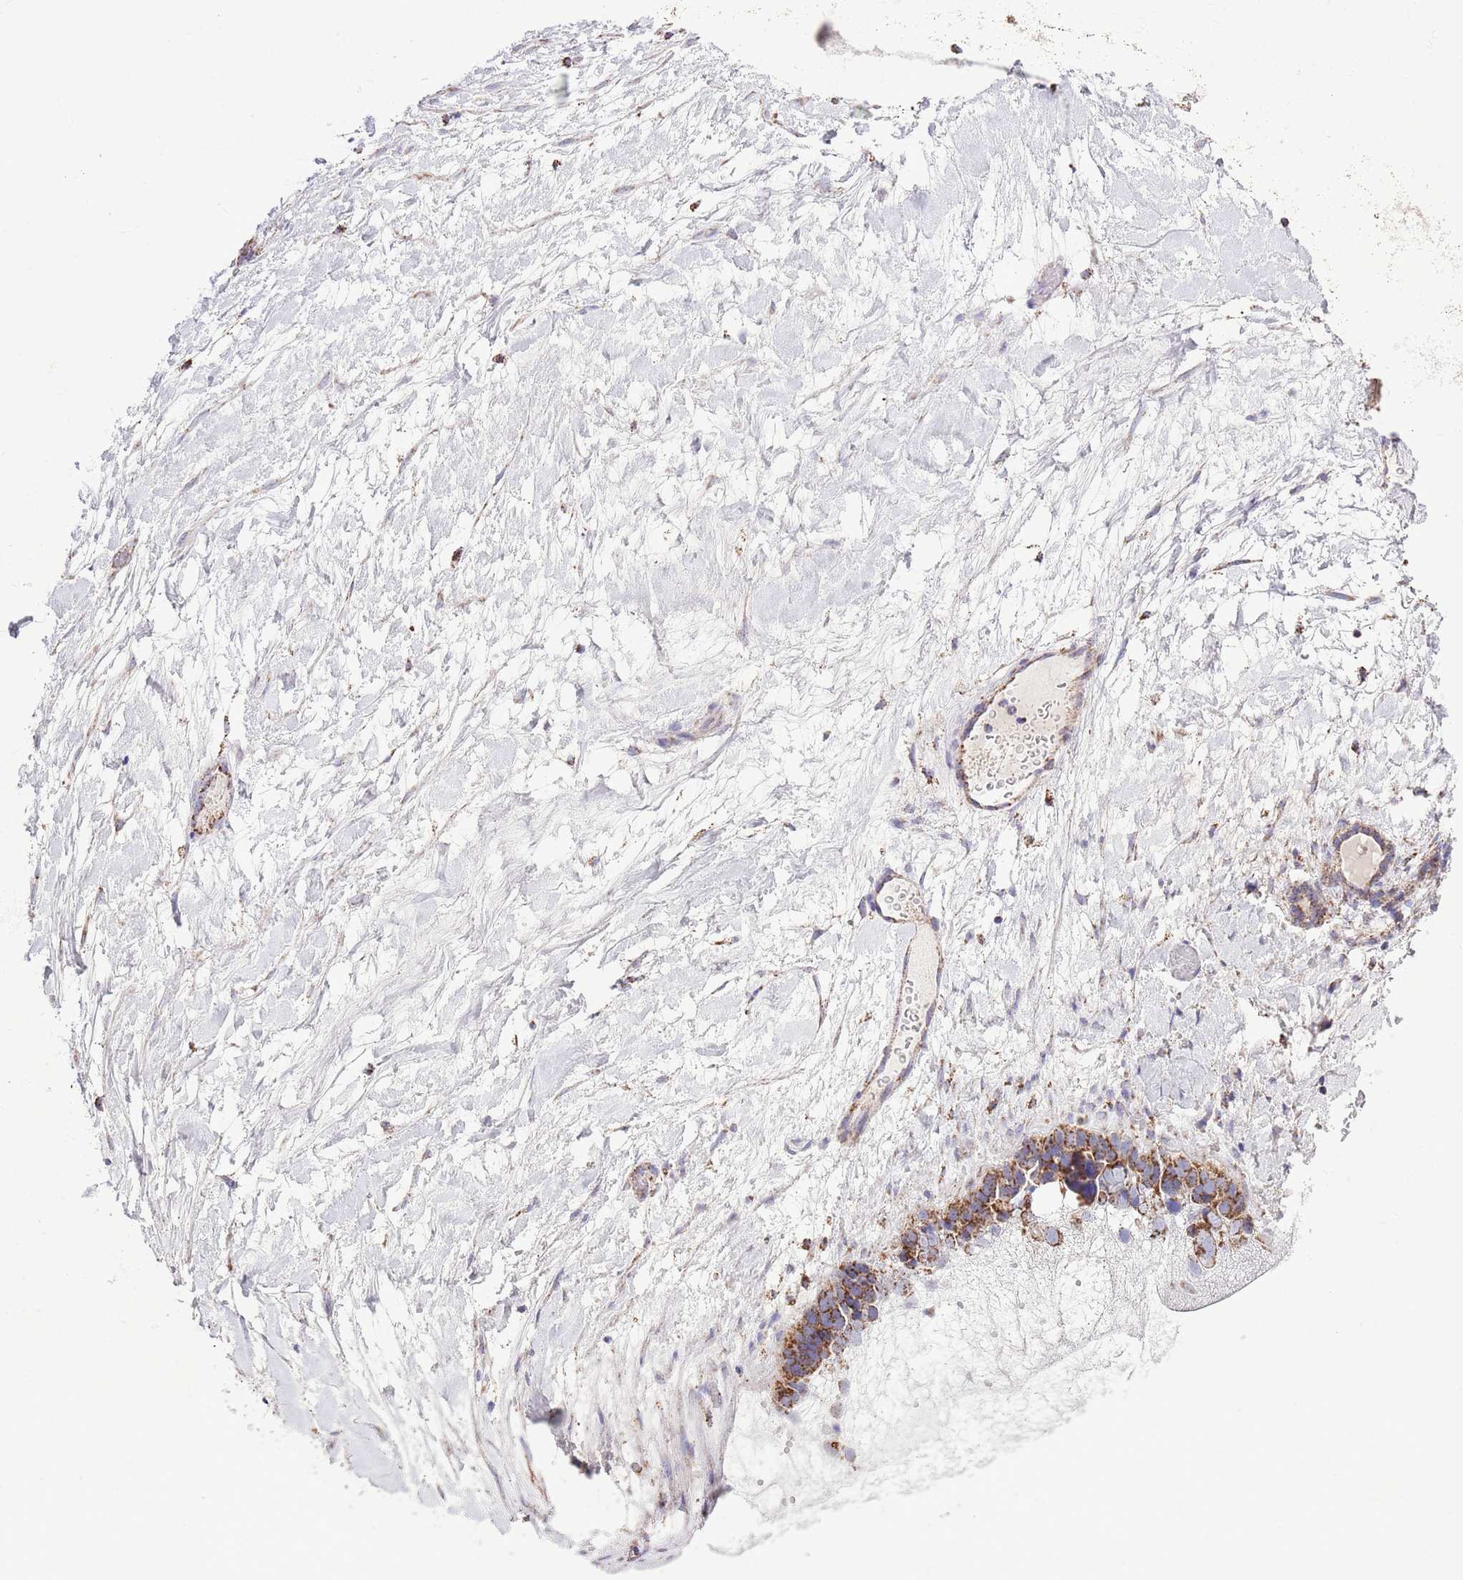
{"staining": {"intensity": "strong", "quantity": ">75%", "location": "cytoplasmic/membranous"}, "tissue": "ovarian cancer", "cell_type": "Tumor cells", "image_type": "cancer", "snomed": [{"axis": "morphology", "description": "Cystadenocarcinoma, serous, NOS"}, {"axis": "topography", "description": "Ovary"}], "caption": "The immunohistochemical stain highlights strong cytoplasmic/membranous expression in tumor cells of ovarian cancer tissue. Immunohistochemistry stains the protein of interest in brown and the nuclei are stained blue.", "gene": "TEKTIP1", "patient": {"sex": "female", "age": 54}}